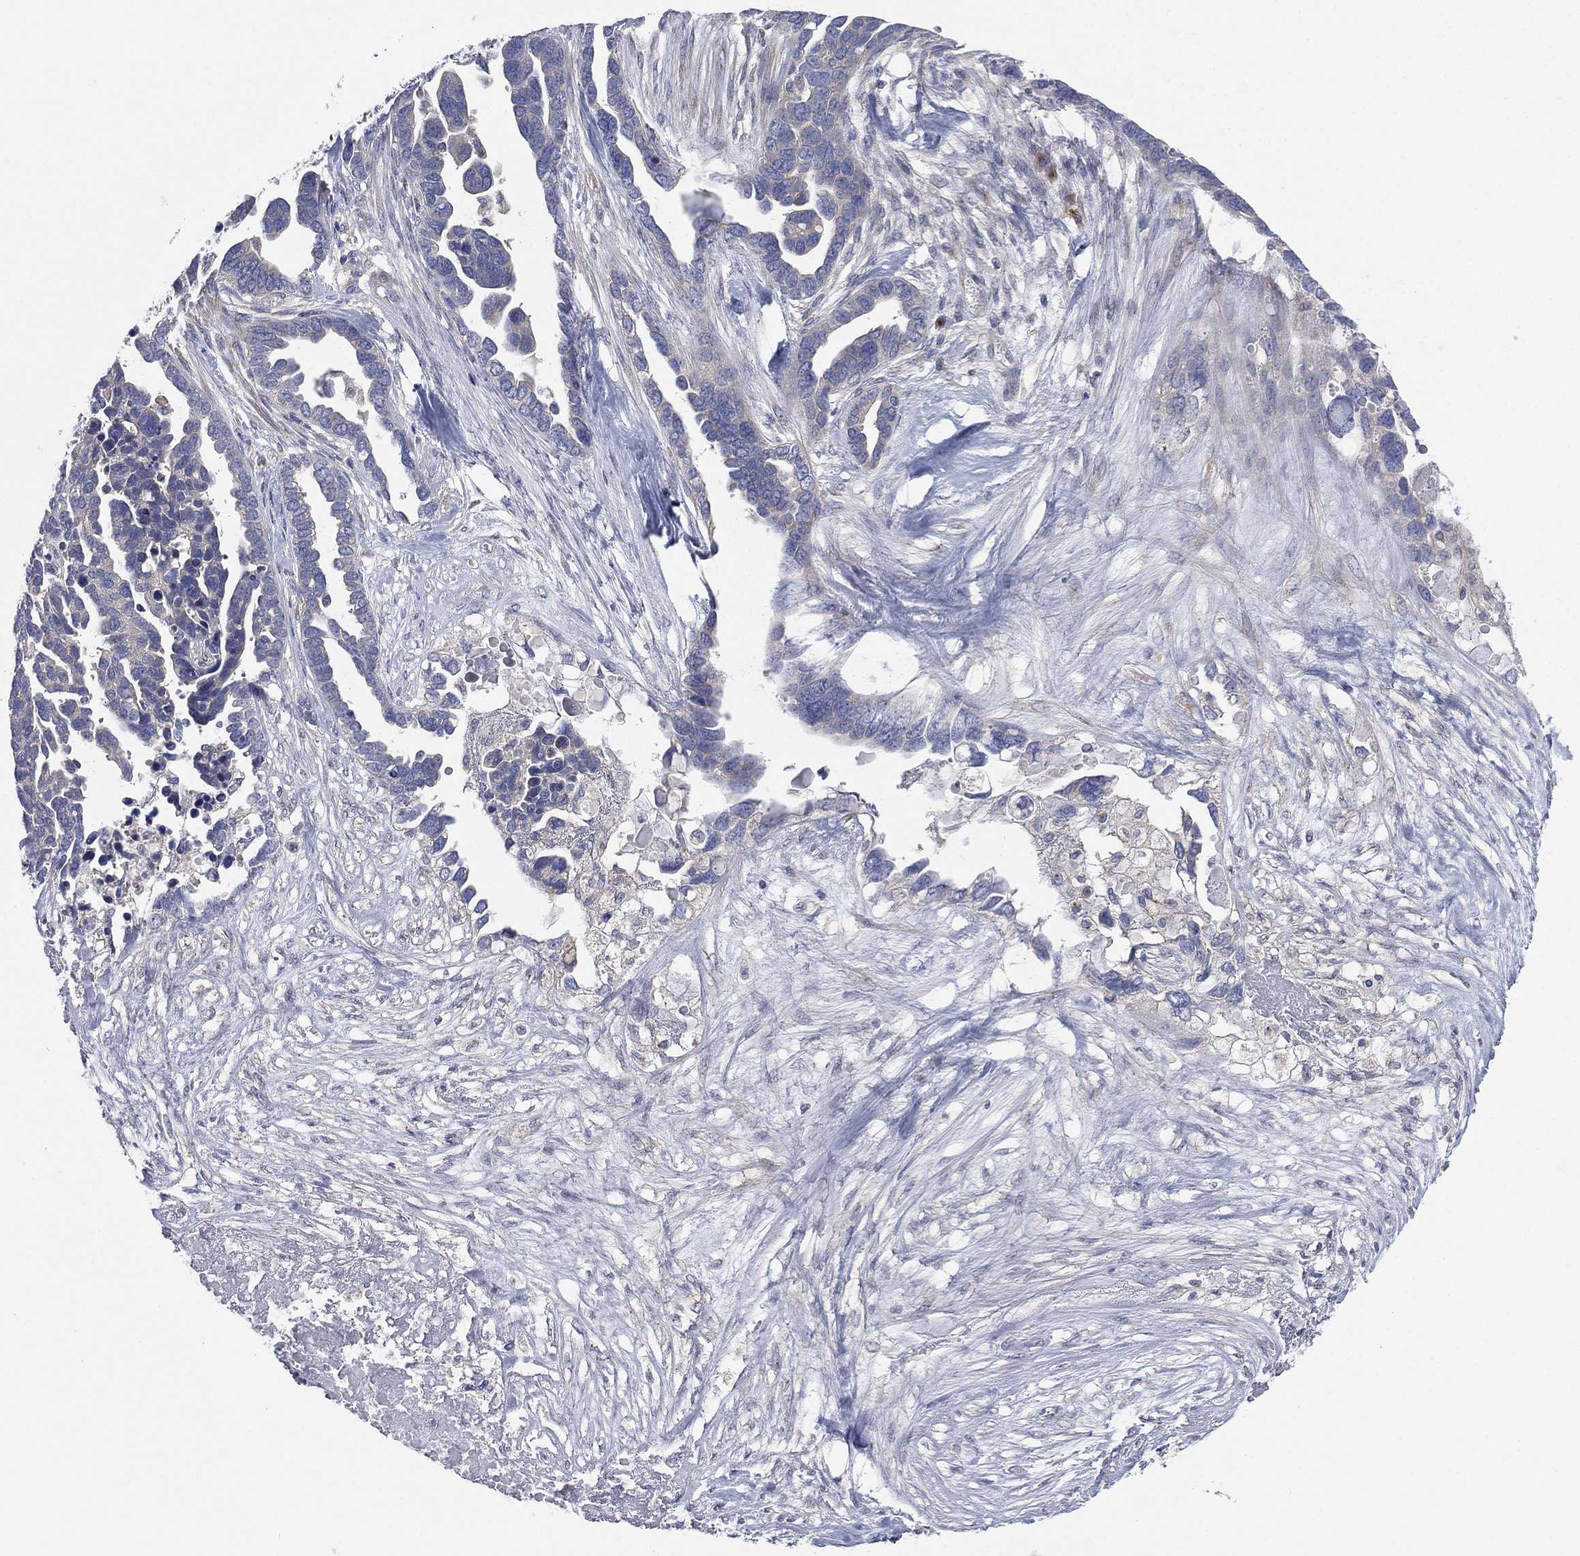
{"staining": {"intensity": "negative", "quantity": "none", "location": "none"}, "tissue": "ovarian cancer", "cell_type": "Tumor cells", "image_type": "cancer", "snomed": [{"axis": "morphology", "description": "Cystadenocarcinoma, serous, NOS"}, {"axis": "topography", "description": "Ovary"}], "caption": "Immunohistochemical staining of ovarian cancer reveals no significant positivity in tumor cells.", "gene": "ATP8A2", "patient": {"sex": "female", "age": 54}}